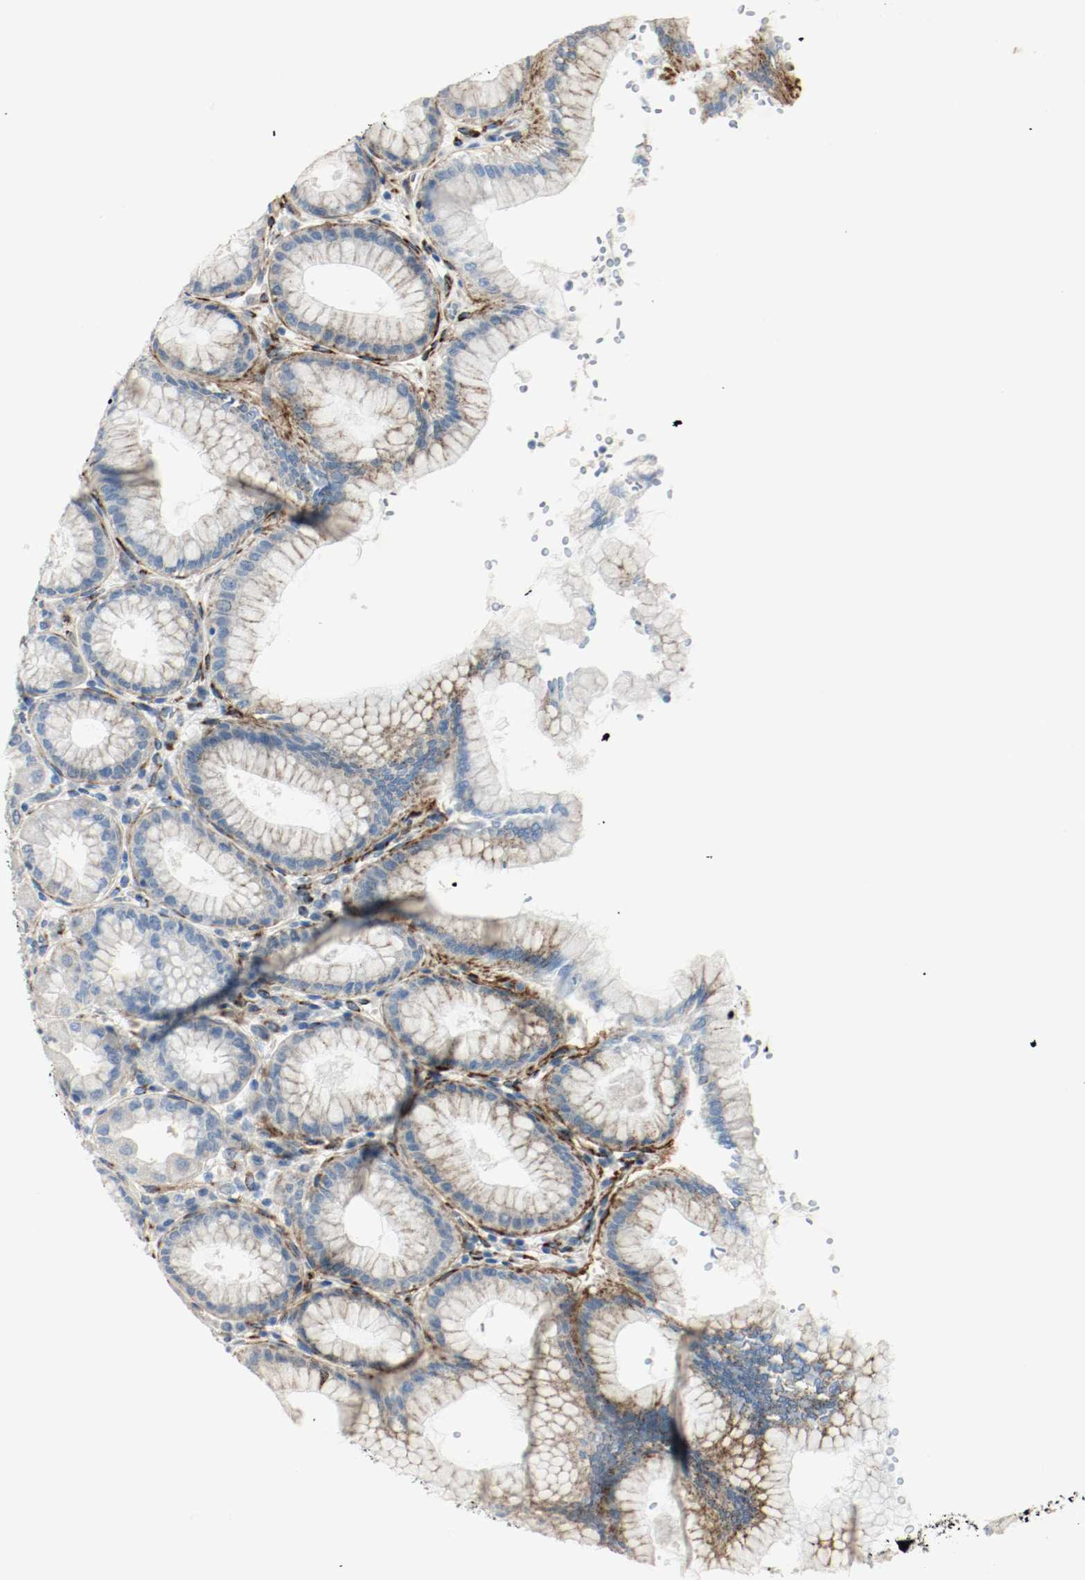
{"staining": {"intensity": "moderate", "quantity": "25%-75%", "location": "cytoplasmic/membranous"}, "tissue": "stomach", "cell_type": "Glandular cells", "image_type": "normal", "snomed": [{"axis": "morphology", "description": "Normal tissue, NOS"}, {"axis": "topography", "description": "Stomach, upper"}], "caption": "This micrograph exhibits IHC staining of benign stomach, with medium moderate cytoplasmic/membranous expression in approximately 25%-75% of glandular cells.", "gene": "LAMB1", "patient": {"sex": "female", "age": 56}}